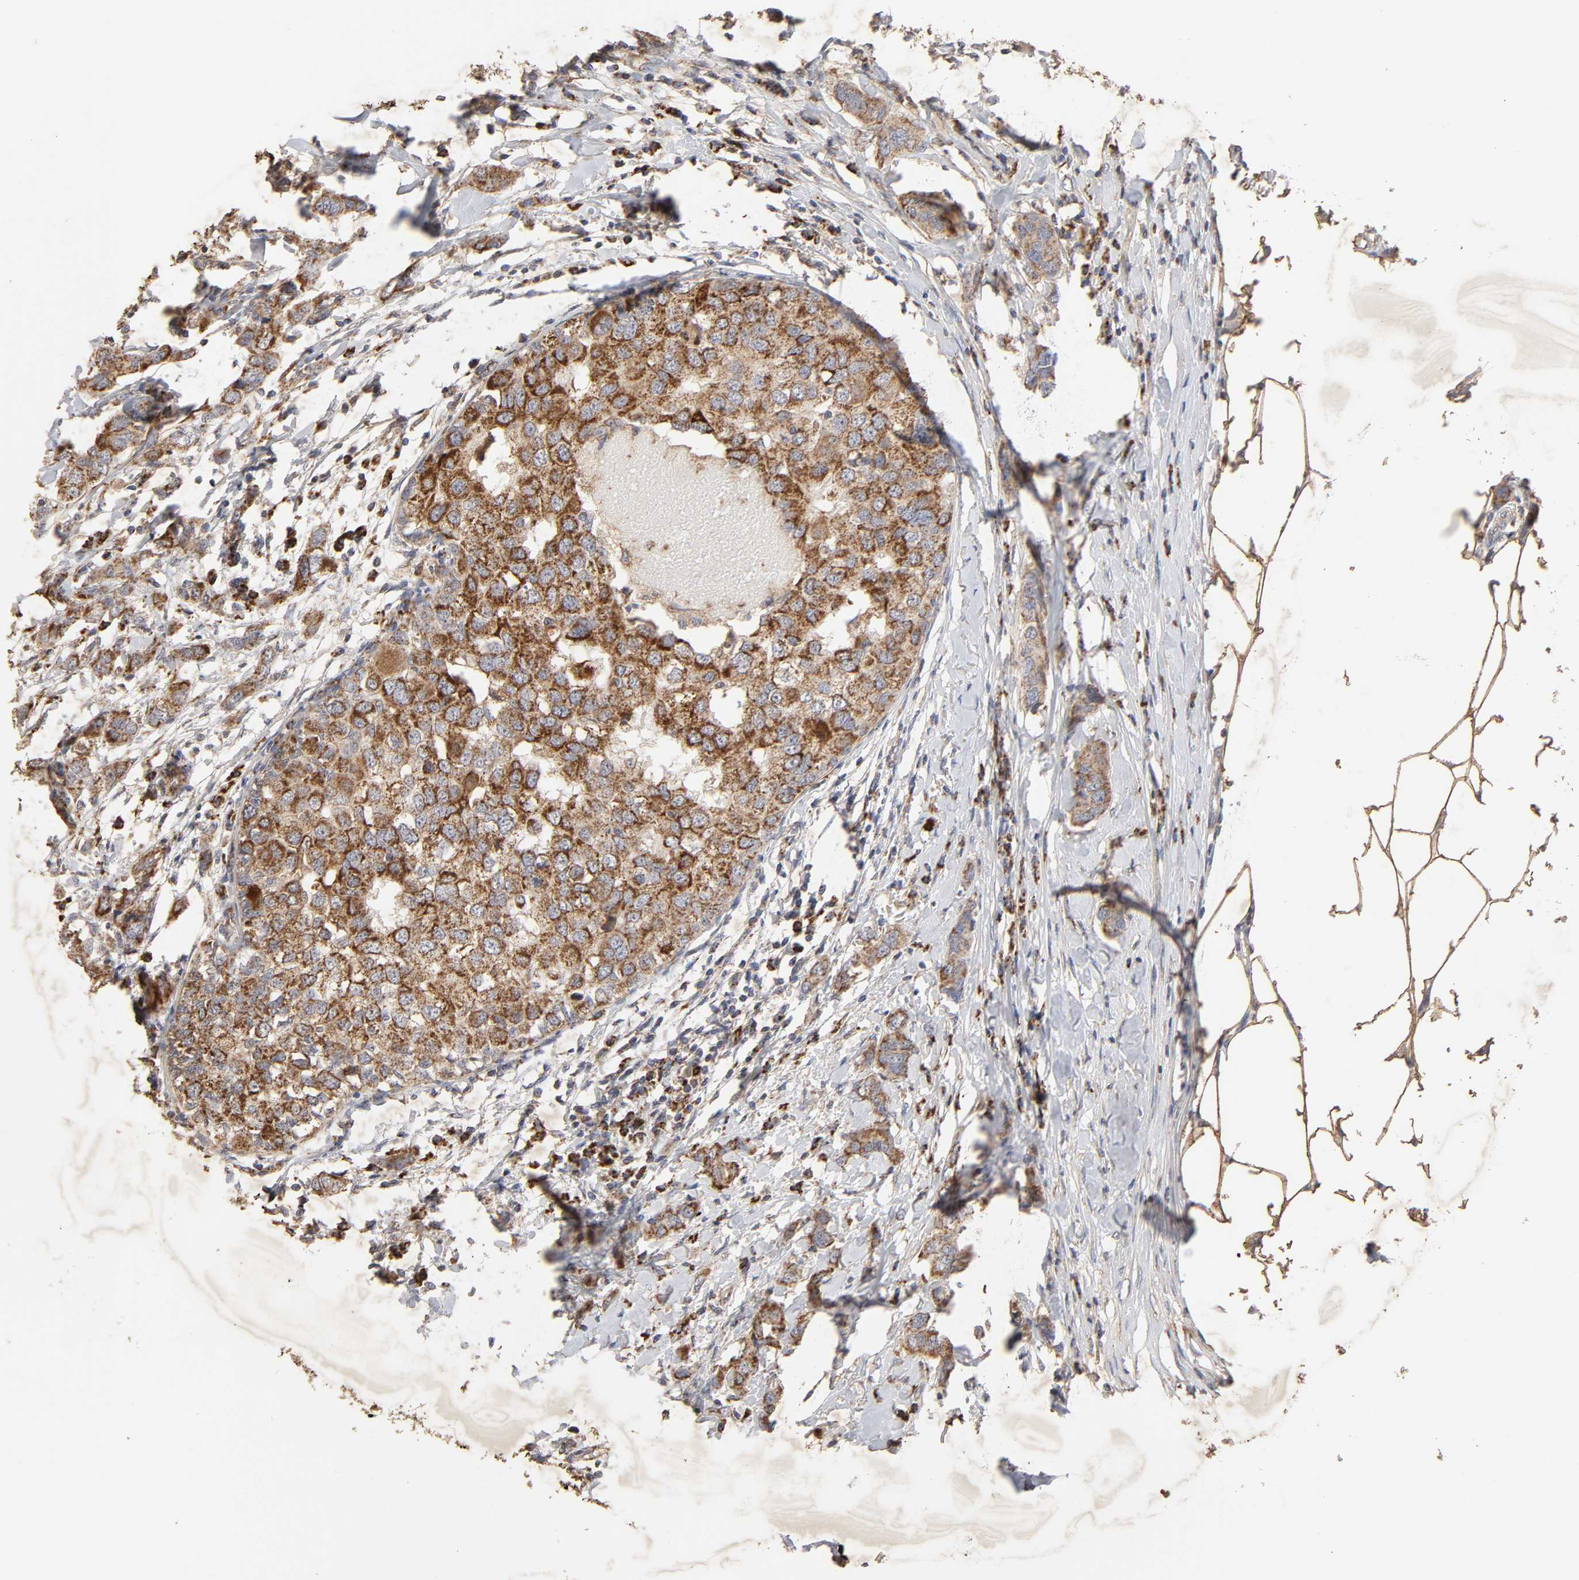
{"staining": {"intensity": "strong", "quantity": ">75%", "location": "cytoplasmic/membranous"}, "tissue": "breast cancer", "cell_type": "Tumor cells", "image_type": "cancer", "snomed": [{"axis": "morphology", "description": "Duct carcinoma"}, {"axis": "topography", "description": "Breast"}], "caption": "The histopathology image displays a brown stain indicating the presence of a protein in the cytoplasmic/membranous of tumor cells in breast infiltrating ductal carcinoma. Nuclei are stained in blue.", "gene": "CYCS", "patient": {"sex": "female", "age": 50}}